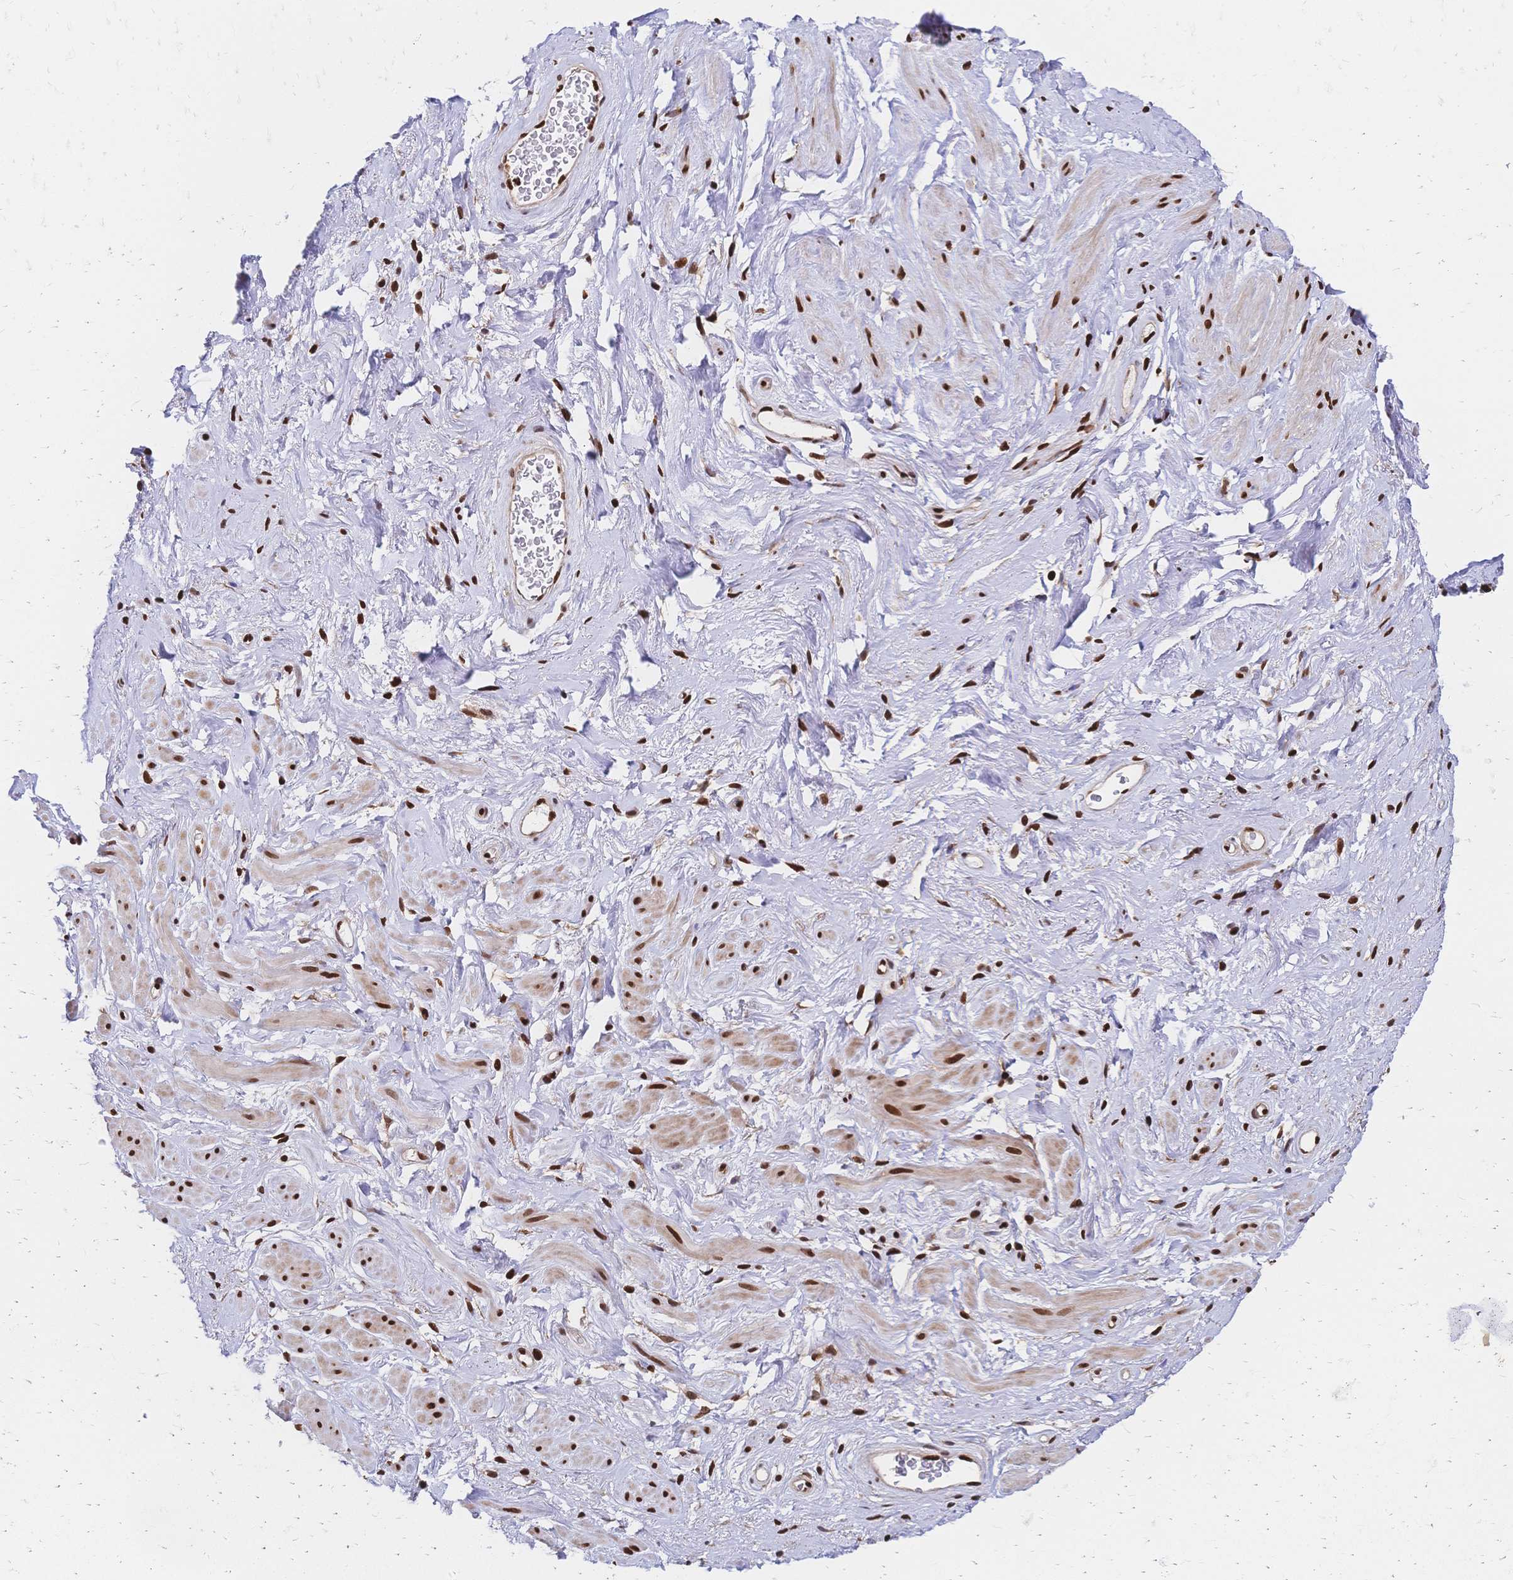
{"staining": {"intensity": "strong", "quantity": ">75%", "location": "nuclear"}, "tissue": "soft tissue", "cell_type": "Fibroblasts", "image_type": "normal", "snomed": [{"axis": "morphology", "description": "Normal tissue, NOS"}, {"axis": "topography", "description": "Vagina"}, {"axis": "topography", "description": "Peripheral nerve tissue"}], "caption": "The photomicrograph displays immunohistochemical staining of benign soft tissue. There is strong nuclear positivity is present in approximately >75% of fibroblasts. The staining was performed using DAB (3,3'-diaminobenzidine) to visualize the protein expression in brown, while the nuclei were stained in blue with hematoxylin (Magnification: 20x).", "gene": "HDGF", "patient": {"sex": "female", "age": 71}}